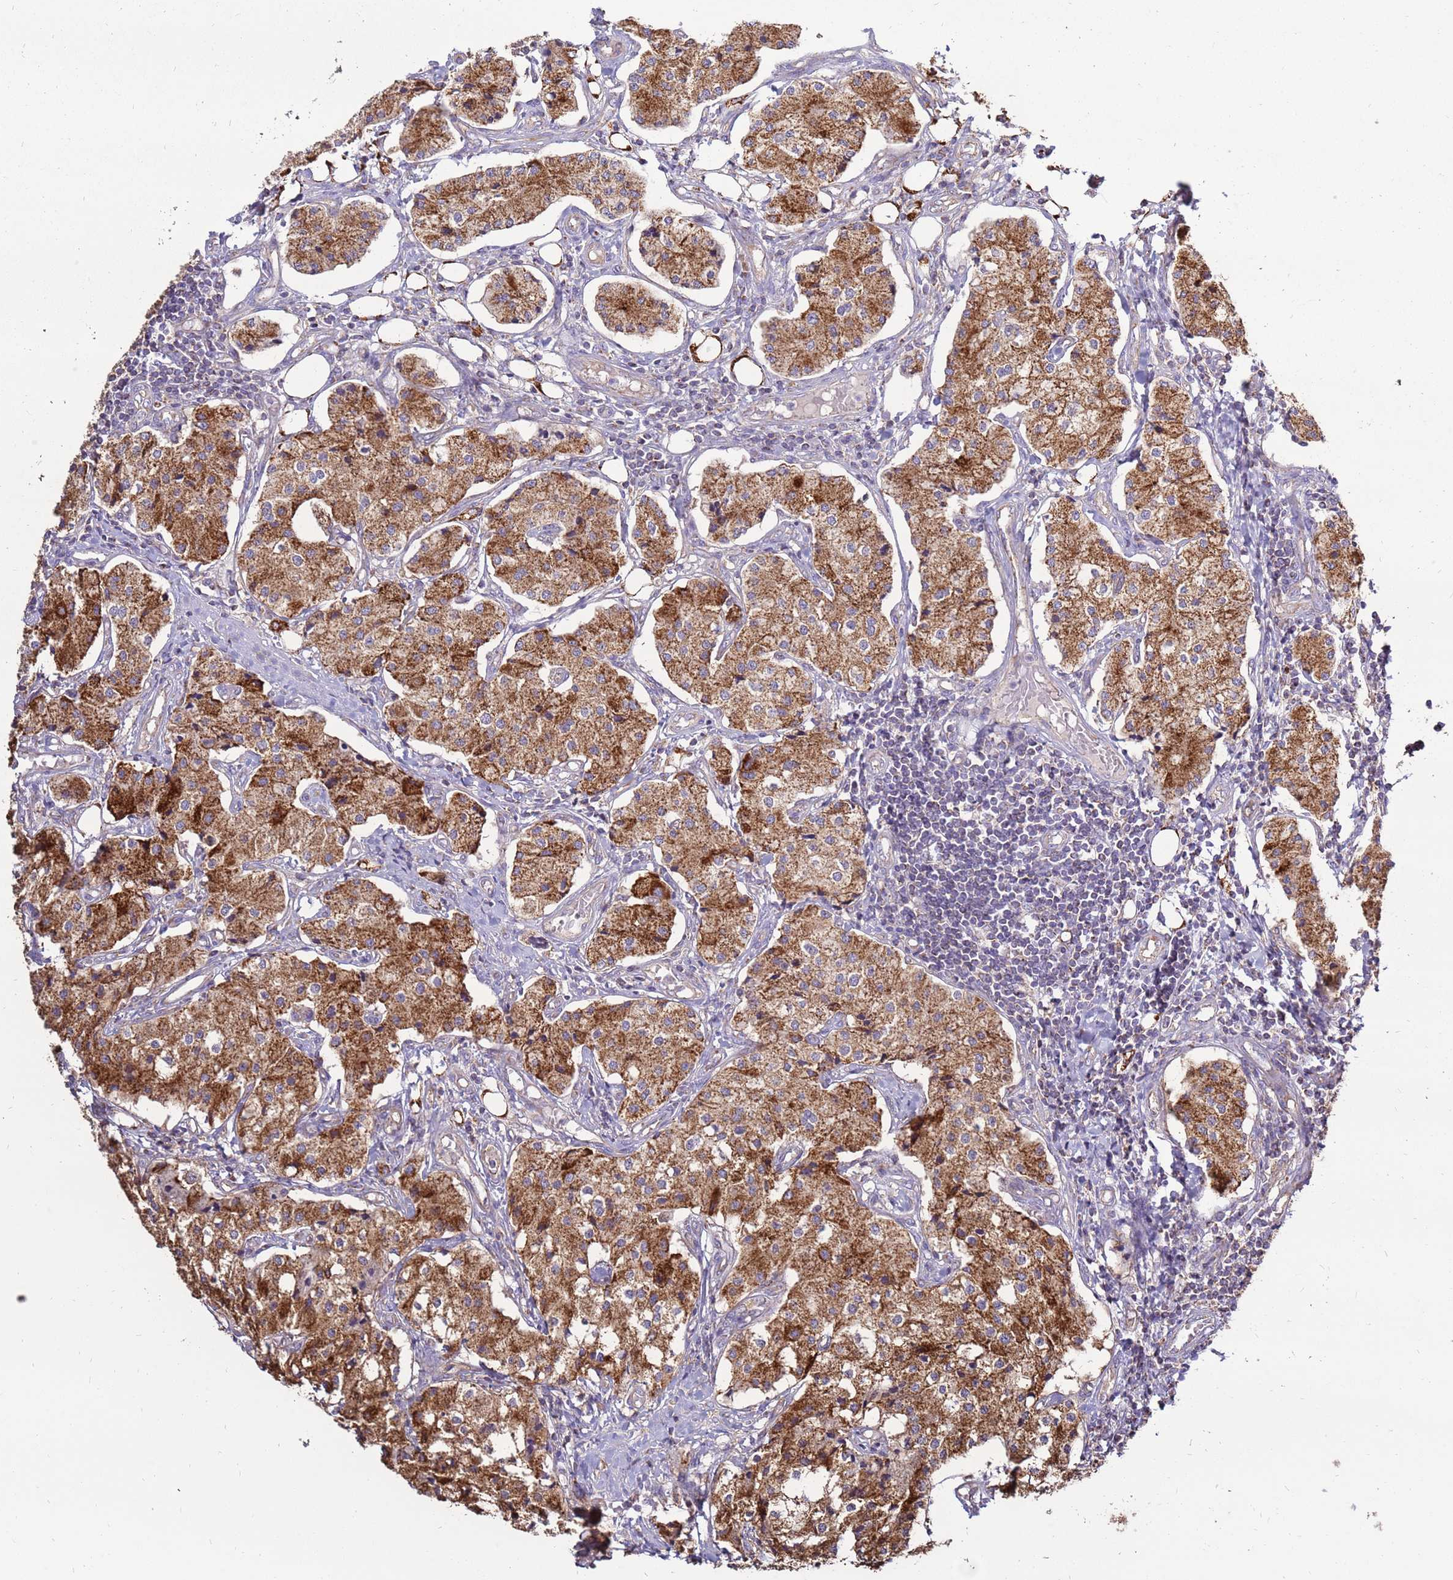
{"staining": {"intensity": "moderate", "quantity": ">75%", "location": "cytoplasmic/membranous"}, "tissue": "carcinoid", "cell_type": "Tumor cells", "image_type": "cancer", "snomed": [{"axis": "morphology", "description": "Carcinoid, malignant, NOS"}, {"axis": "topography", "description": "Colon"}], "caption": "Tumor cells display medium levels of moderate cytoplasmic/membranous staining in approximately >75% of cells in human carcinoid.", "gene": "TRAPPC4", "patient": {"sex": "female", "age": 52}}